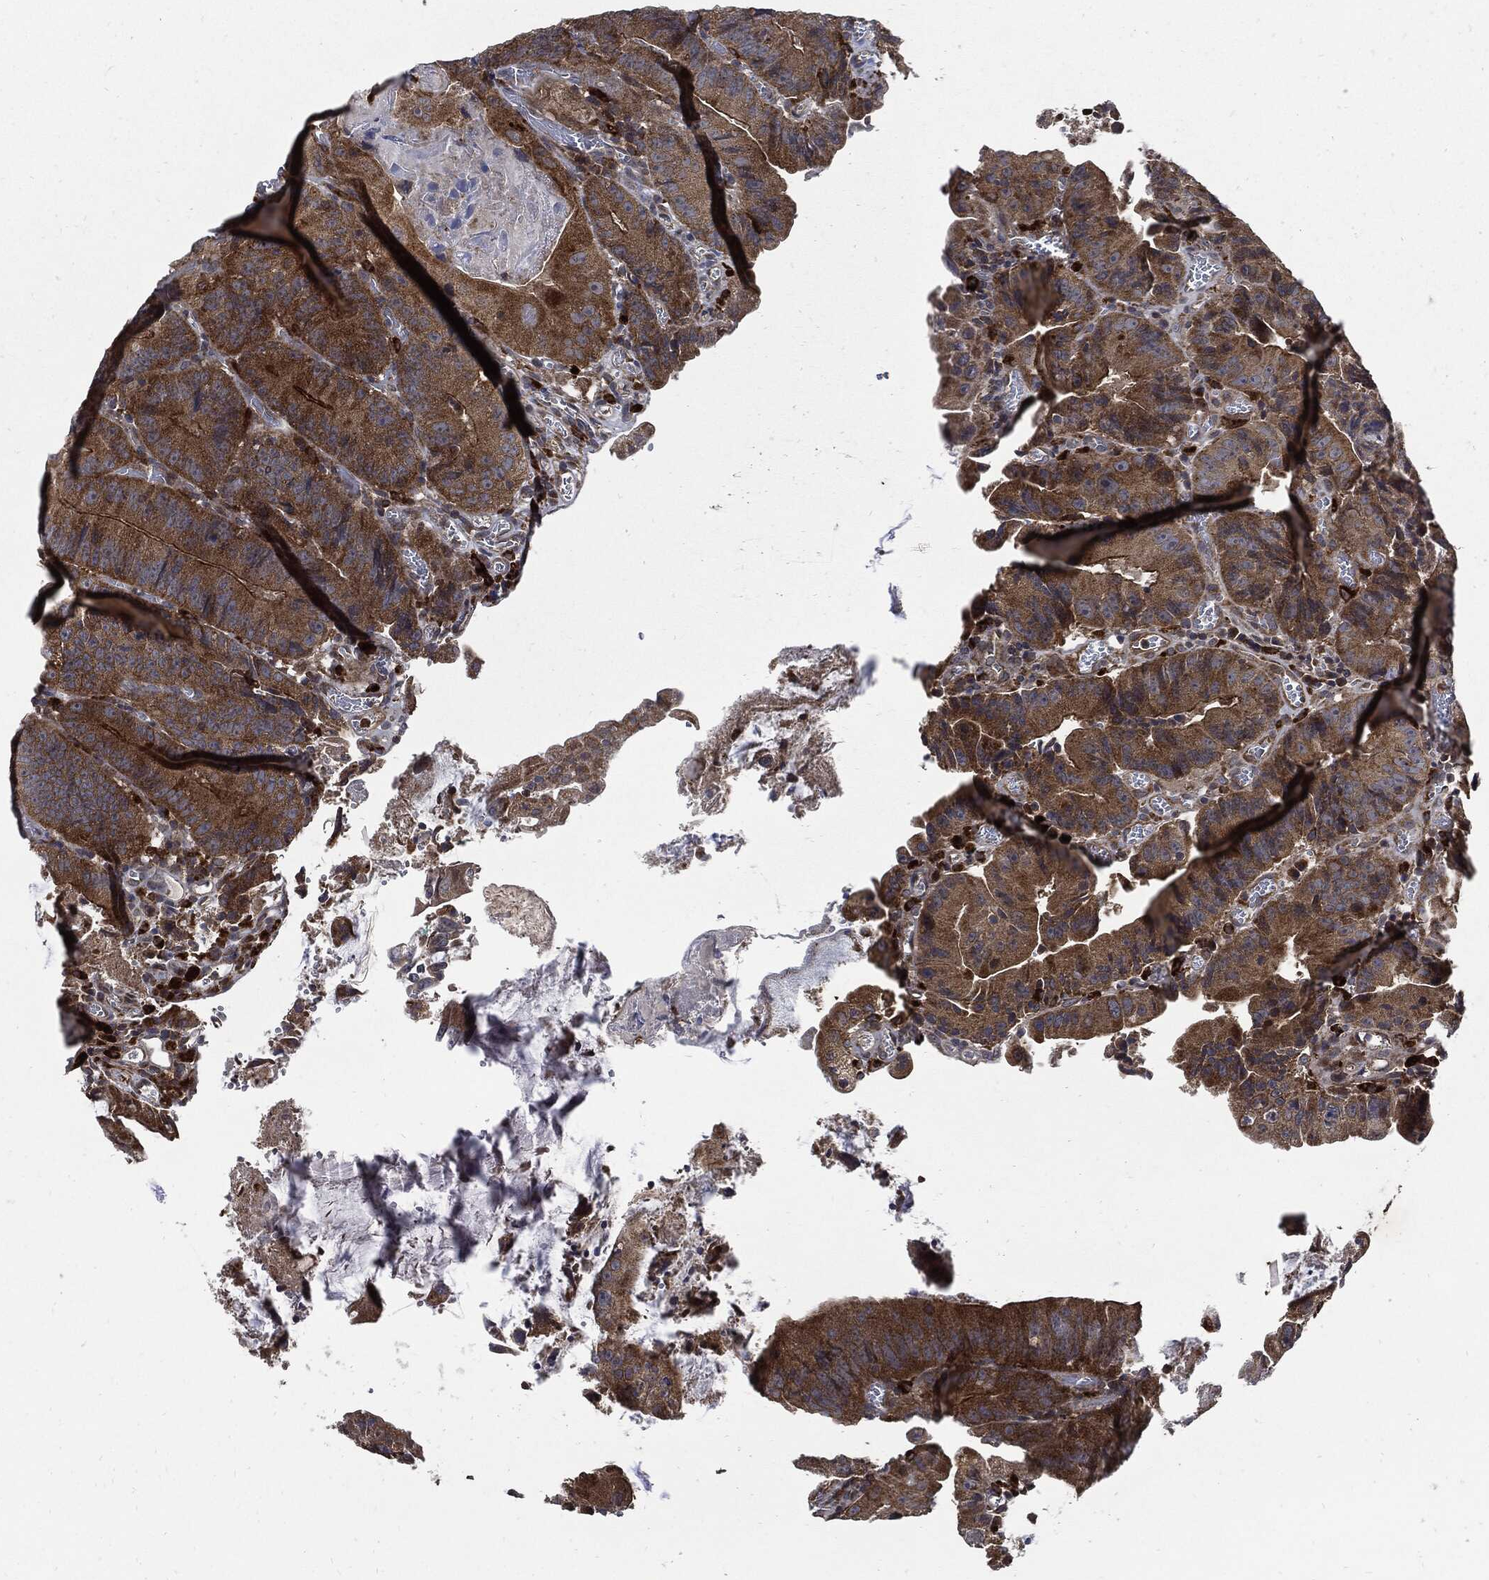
{"staining": {"intensity": "strong", "quantity": "25%-75%", "location": "cytoplasmic/membranous"}, "tissue": "colorectal cancer", "cell_type": "Tumor cells", "image_type": "cancer", "snomed": [{"axis": "morphology", "description": "Adenocarcinoma, NOS"}, {"axis": "topography", "description": "Colon"}], "caption": "DAB immunohistochemical staining of colorectal cancer shows strong cytoplasmic/membranous protein staining in approximately 25%-75% of tumor cells.", "gene": "SLC31A2", "patient": {"sex": "female", "age": 86}}